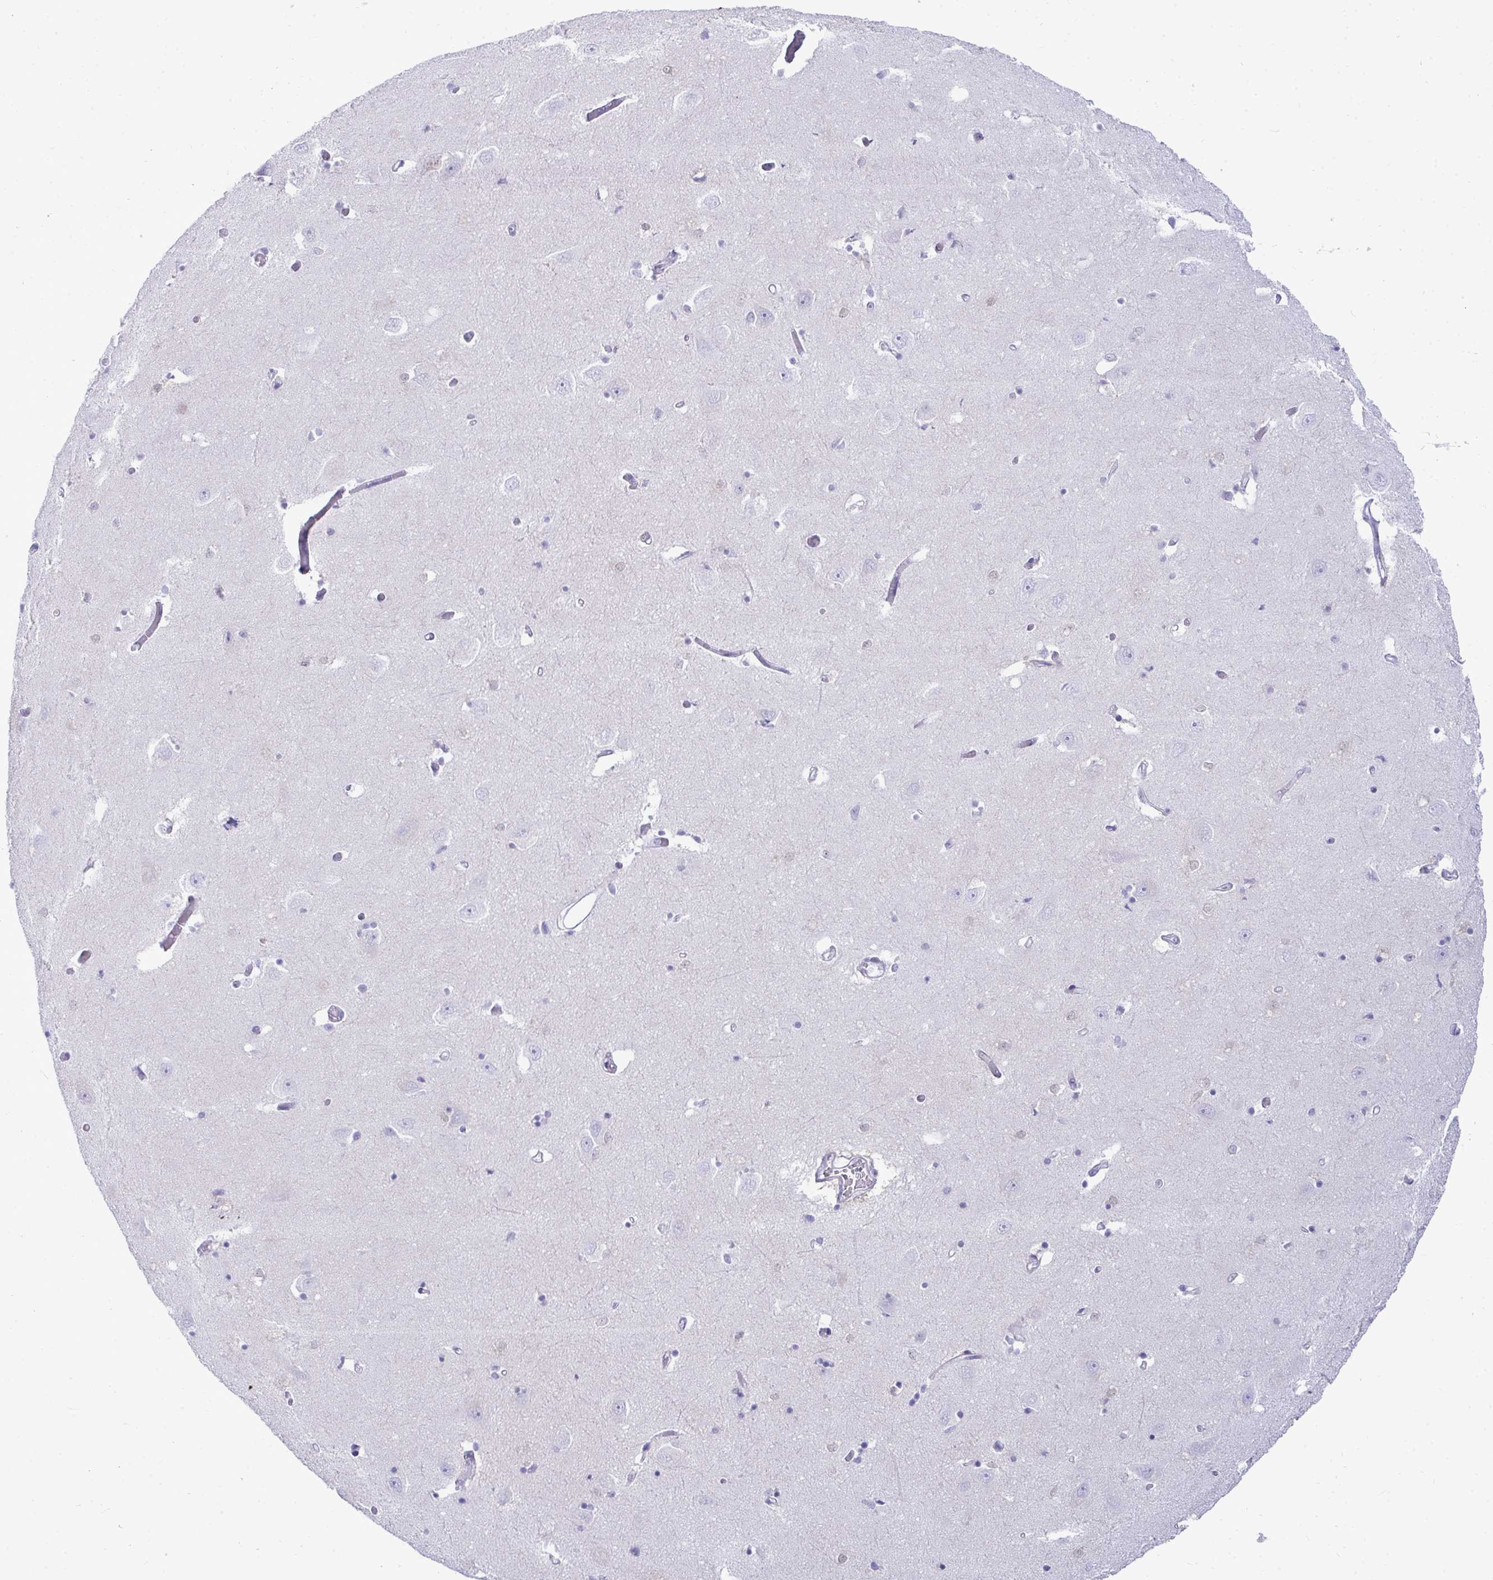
{"staining": {"intensity": "negative", "quantity": "none", "location": "none"}, "tissue": "caudate", "cell_type": "Glial cells", "image_type": "normal", "snomed": [{"axis": "morphology", "description": "Normal tissue, NOS"}, {"axis": "topography", "description": "Lateral ventricle wall"}, {"axis": "topography", "description": "Hippocampus"}], "caption": "Immunohistochemical staining of benign human caudate displays no significant staining in glial cells. (DAB IHC with hematoxylin counter stain).", "gene": "HSPB6", "patient": {"sex": "female", "age": 63}}